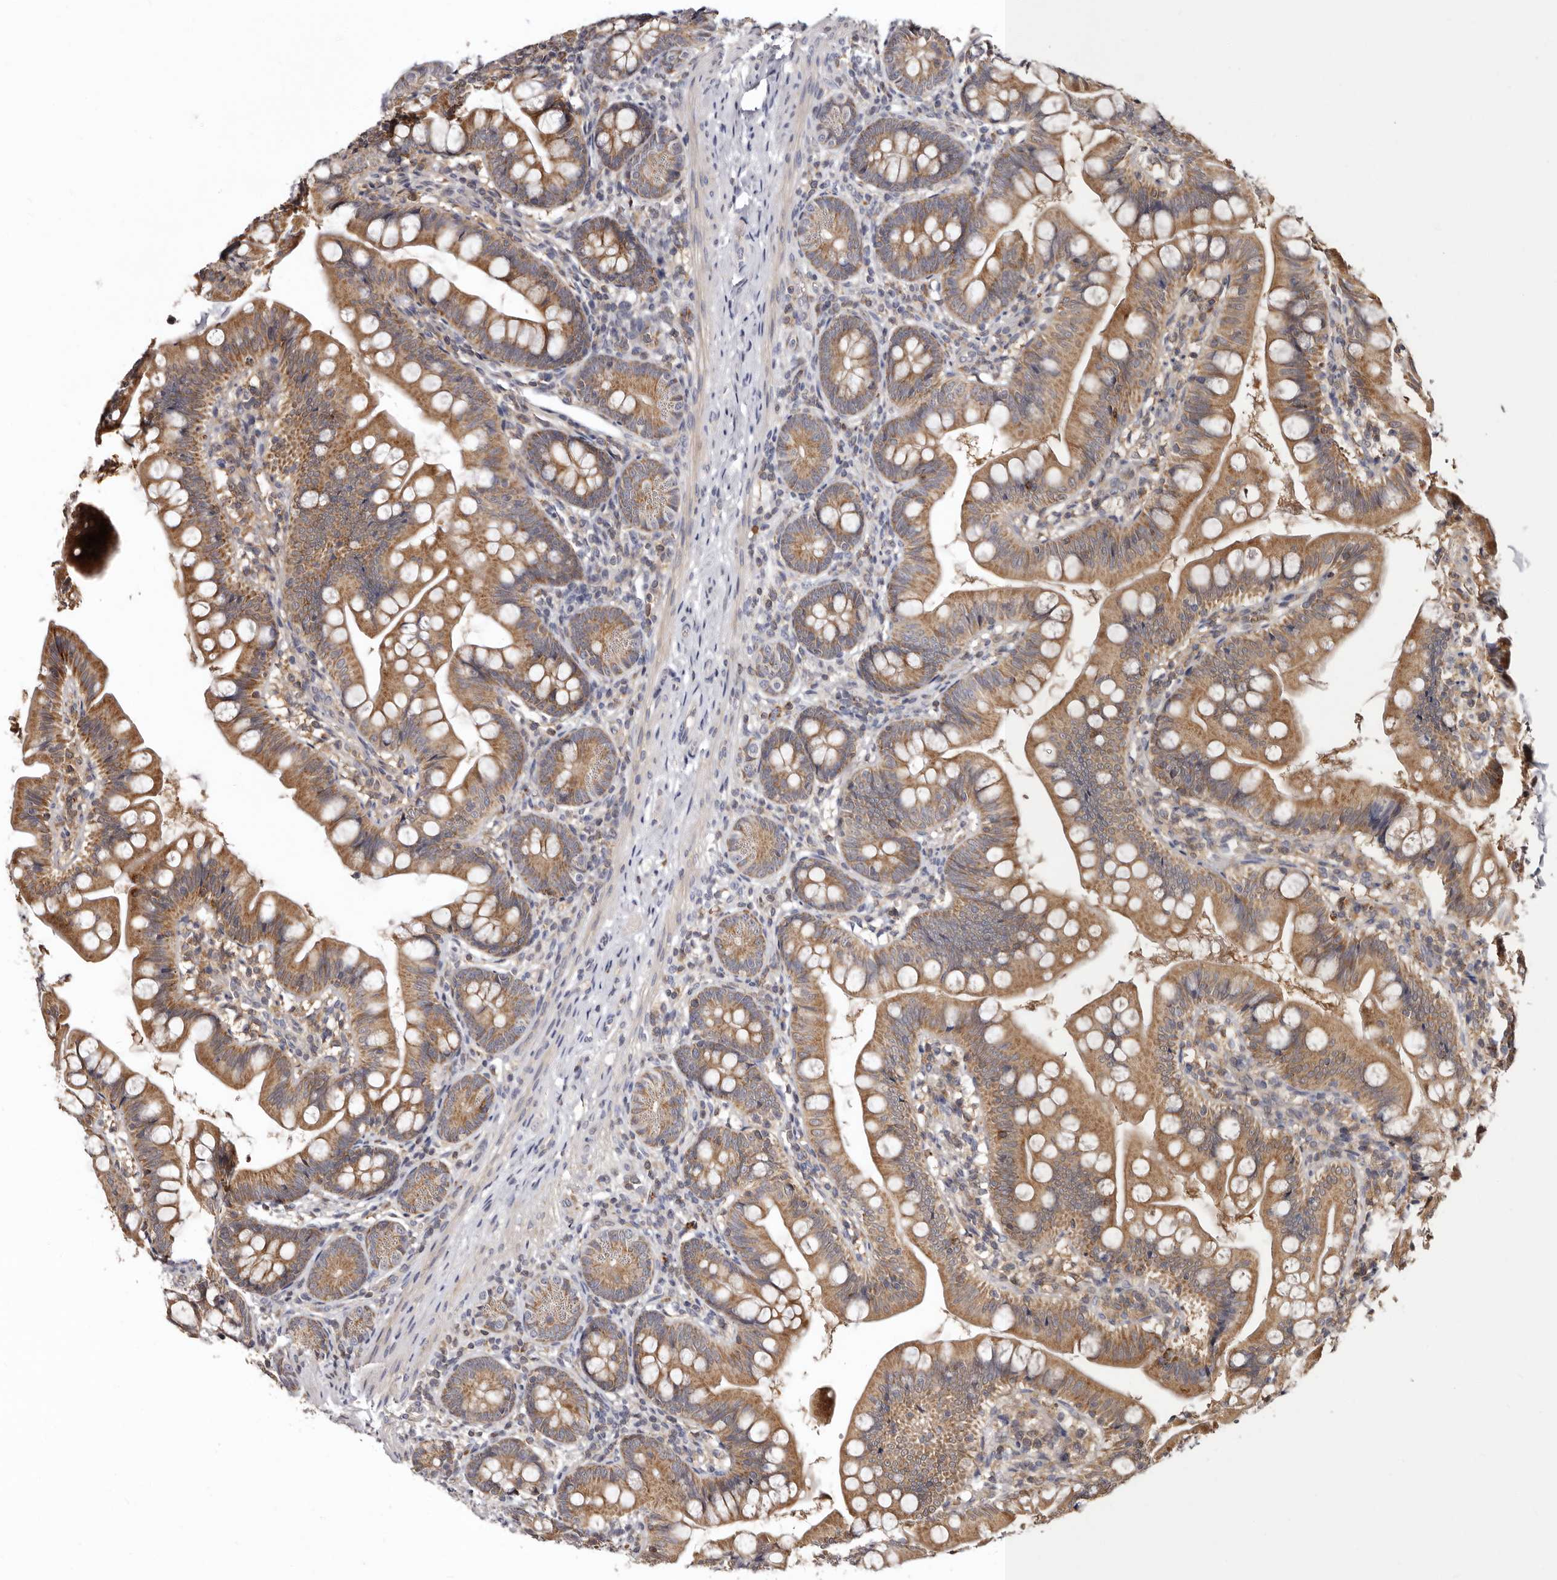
{"staining": {"intensity": "moderate", "quantity": ">75%", "location": "cytoplasmic/membranous"}, "tissue": "small intestine", "cell_type": "Glandular cells", "image_type": "normal", "snomed": [{"axis": "morphology", "description": "Normal tissue, NOS"}, {"axis": "topography", "description": "Small intestine"}], "caption": "Immunohistochemical staining of unremarkable small intestine shows medium levels of moderate cytoplasmic/membranous staining in about >75% of glandular cells.", "gene": "BAX", "patient": {"sex": "male", "age": 7}}